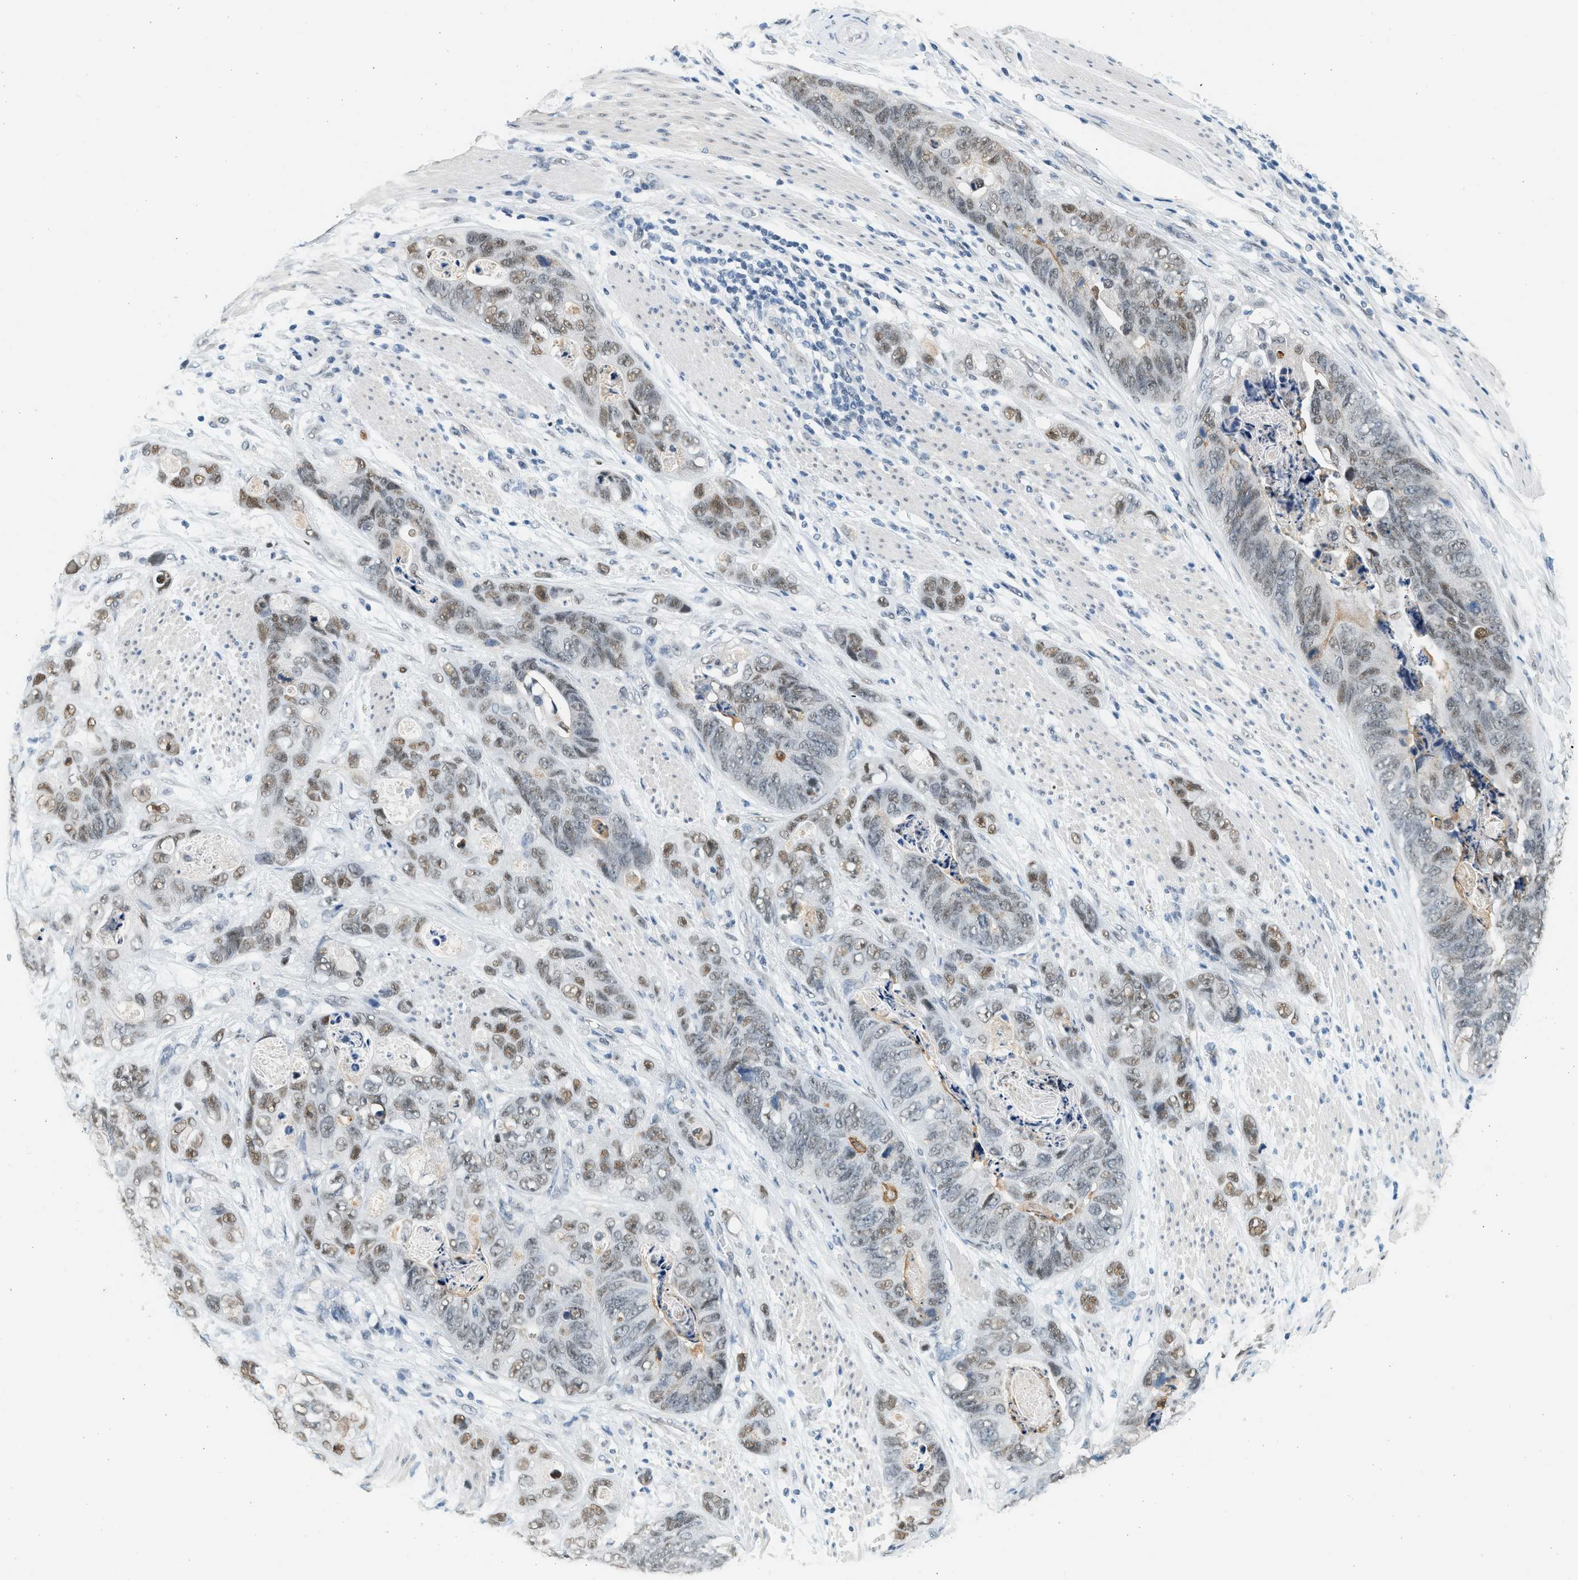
{"staining": {"intensity": "moderate", "quantity": "25%-75%", "location": "nuclear"}, "tissue": "stomach cancer", "cell_type": "Tumor cells", "image_type": "cancer", "snomed": [{"axis": "morphology", "description": "Adenocarcinoma, NOS"}, {"axis": "topography", "description": "Stomach"}], "caption": "An immunohistochemistry (IHC) histopathology image of tumor tissue is shown. Protein staining in brown highlights moderate nuclear positivity in stomach cancer (adenocarcinoma) within tumor cells.", "gene": "HIPK1", "patient": {"sex": "female", "age": 89}}